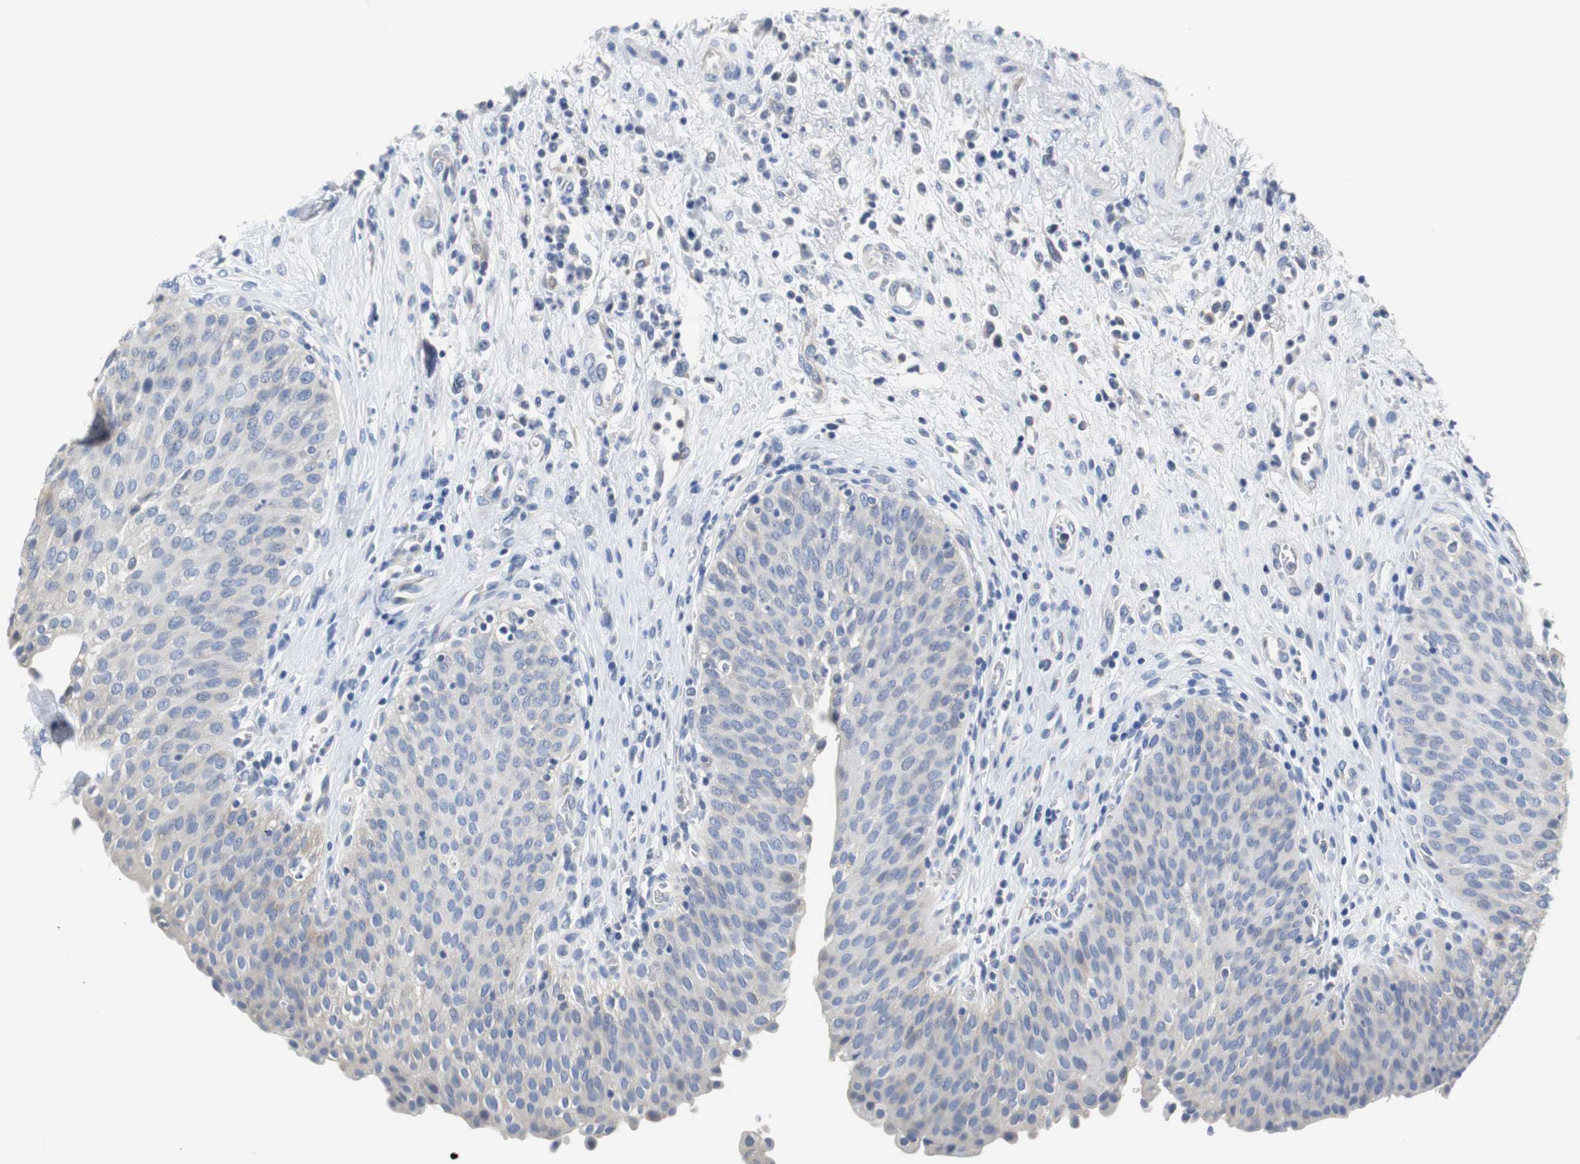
{"staining": {"intensity": "negative", "quantity": "none", "location": "none"}, "tissue": "urinary bladder", "cell_type": "Urothelial cells", "image_type": "normal", "snomed": [{"axis": "morphology", "description": "Normal tissue, NOS"}, {"axis": "morphology", "description": "Dysplasia, NOS"}, {"axis": "topography", "description": "Urinary bladder"}], "caption": "Protein analysis of unremarkable urinary bladder shows no significant positivity in urothelial cells. The staining was performed using DAB (3,3'-diaminobenzidine) to visualize the protein expression in brown, while the nuclei were stained in blue with hematoxylin (Magnification: 20x).", "gene": "PCK1", "patient": {"sex": "male", "age": 35}}